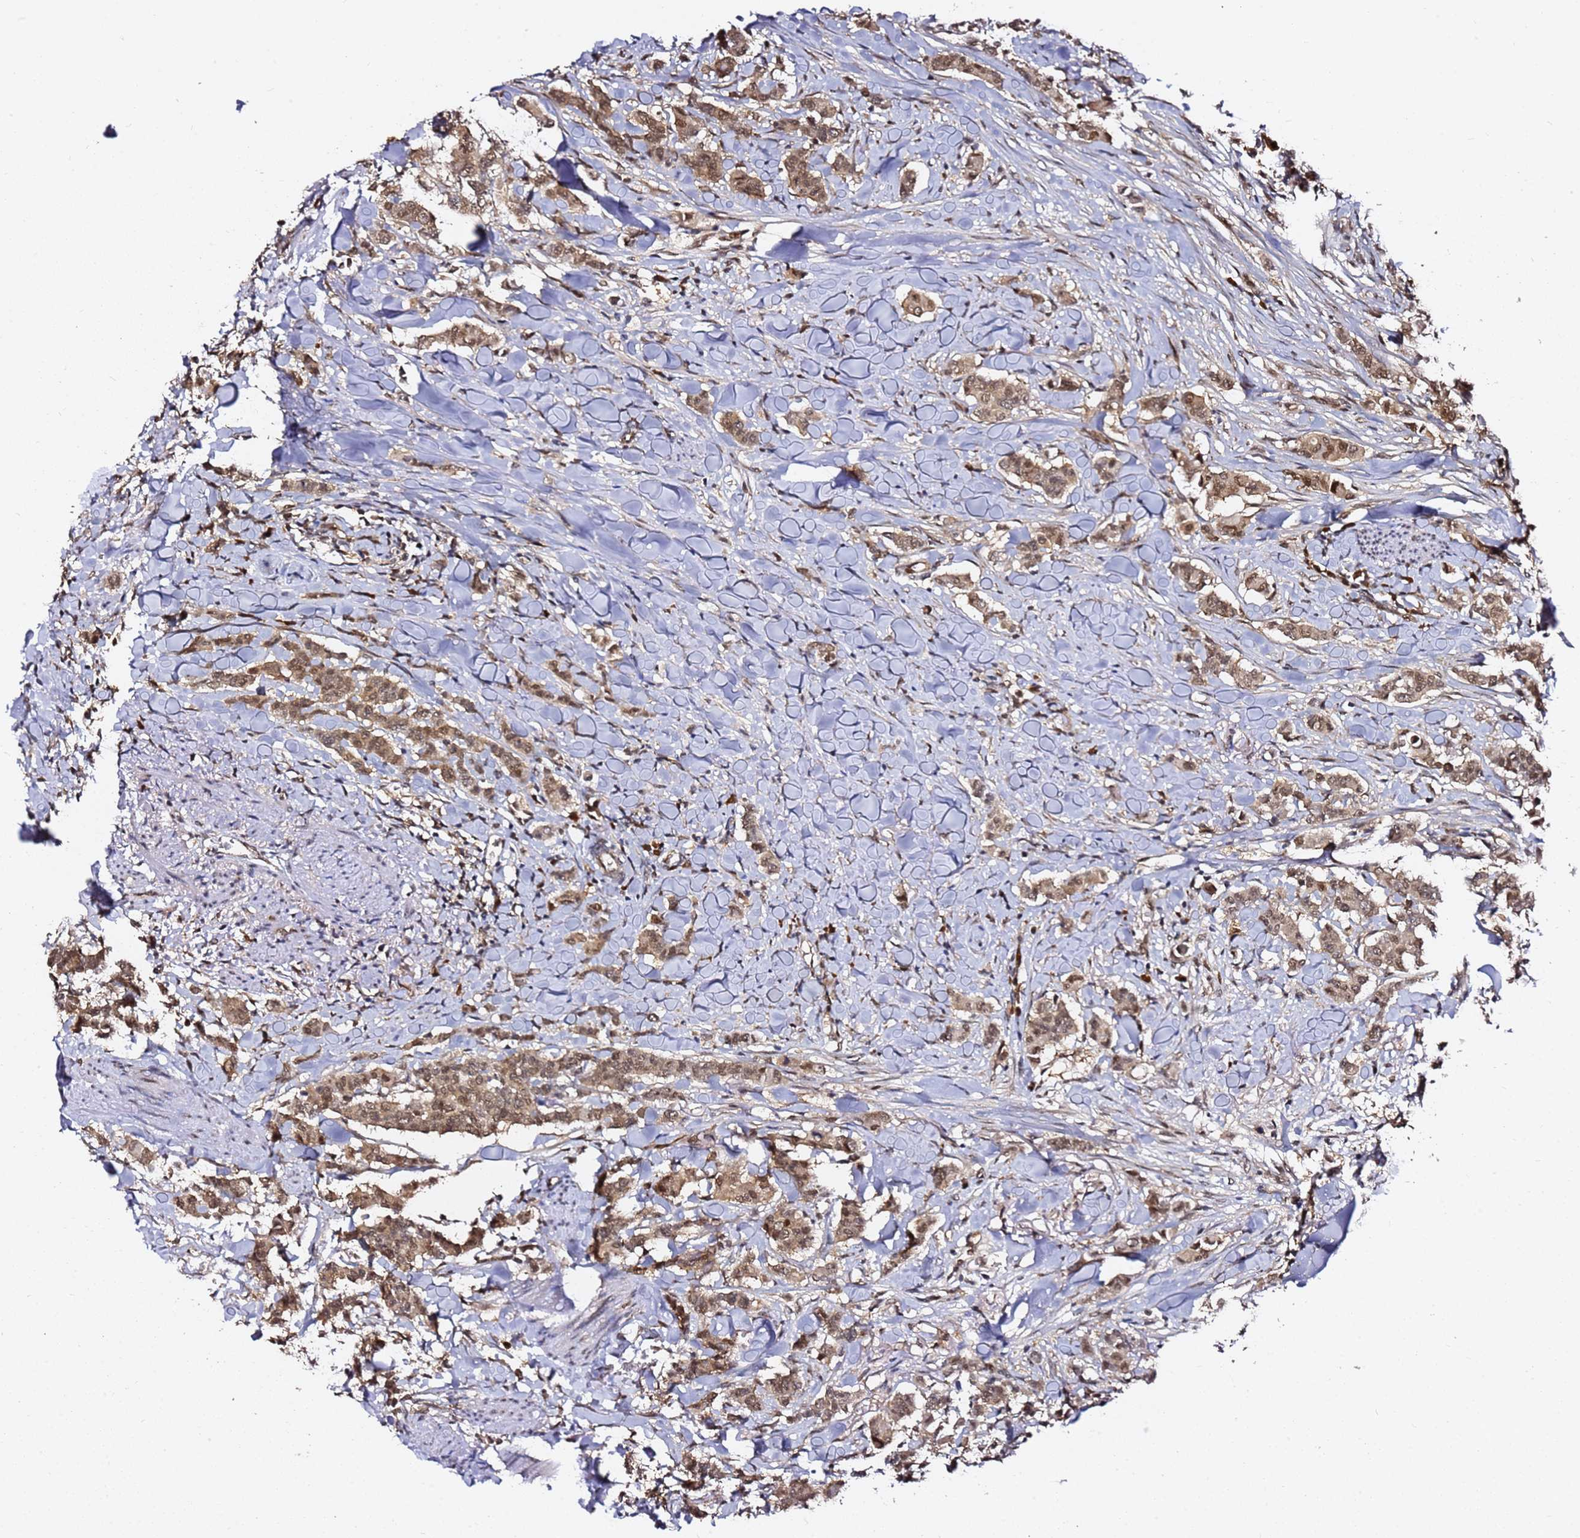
{"staining": {"intensity": "moderate", "quantity": ">75%", "location": "cytoplasmic/membranous,nuclear"}, "tissue": "breast cancer", "cell_type": "Tumor cells", "image_type": "cancer", "snomed": [{"axis": "morphology", "description": "Duct carcinoma"}, {"axis": "topography", "description": "Breast"}], "caption": "DAB (3,3'-diaminobenzidine) immunohistochemical staining of breast cancer displays moderate cytoplasmic/membranous and nuclear protein positivity in about >75% of tumor cells.", "gene": "RGS18", "patient": {"sex": "female", "age": 40}}